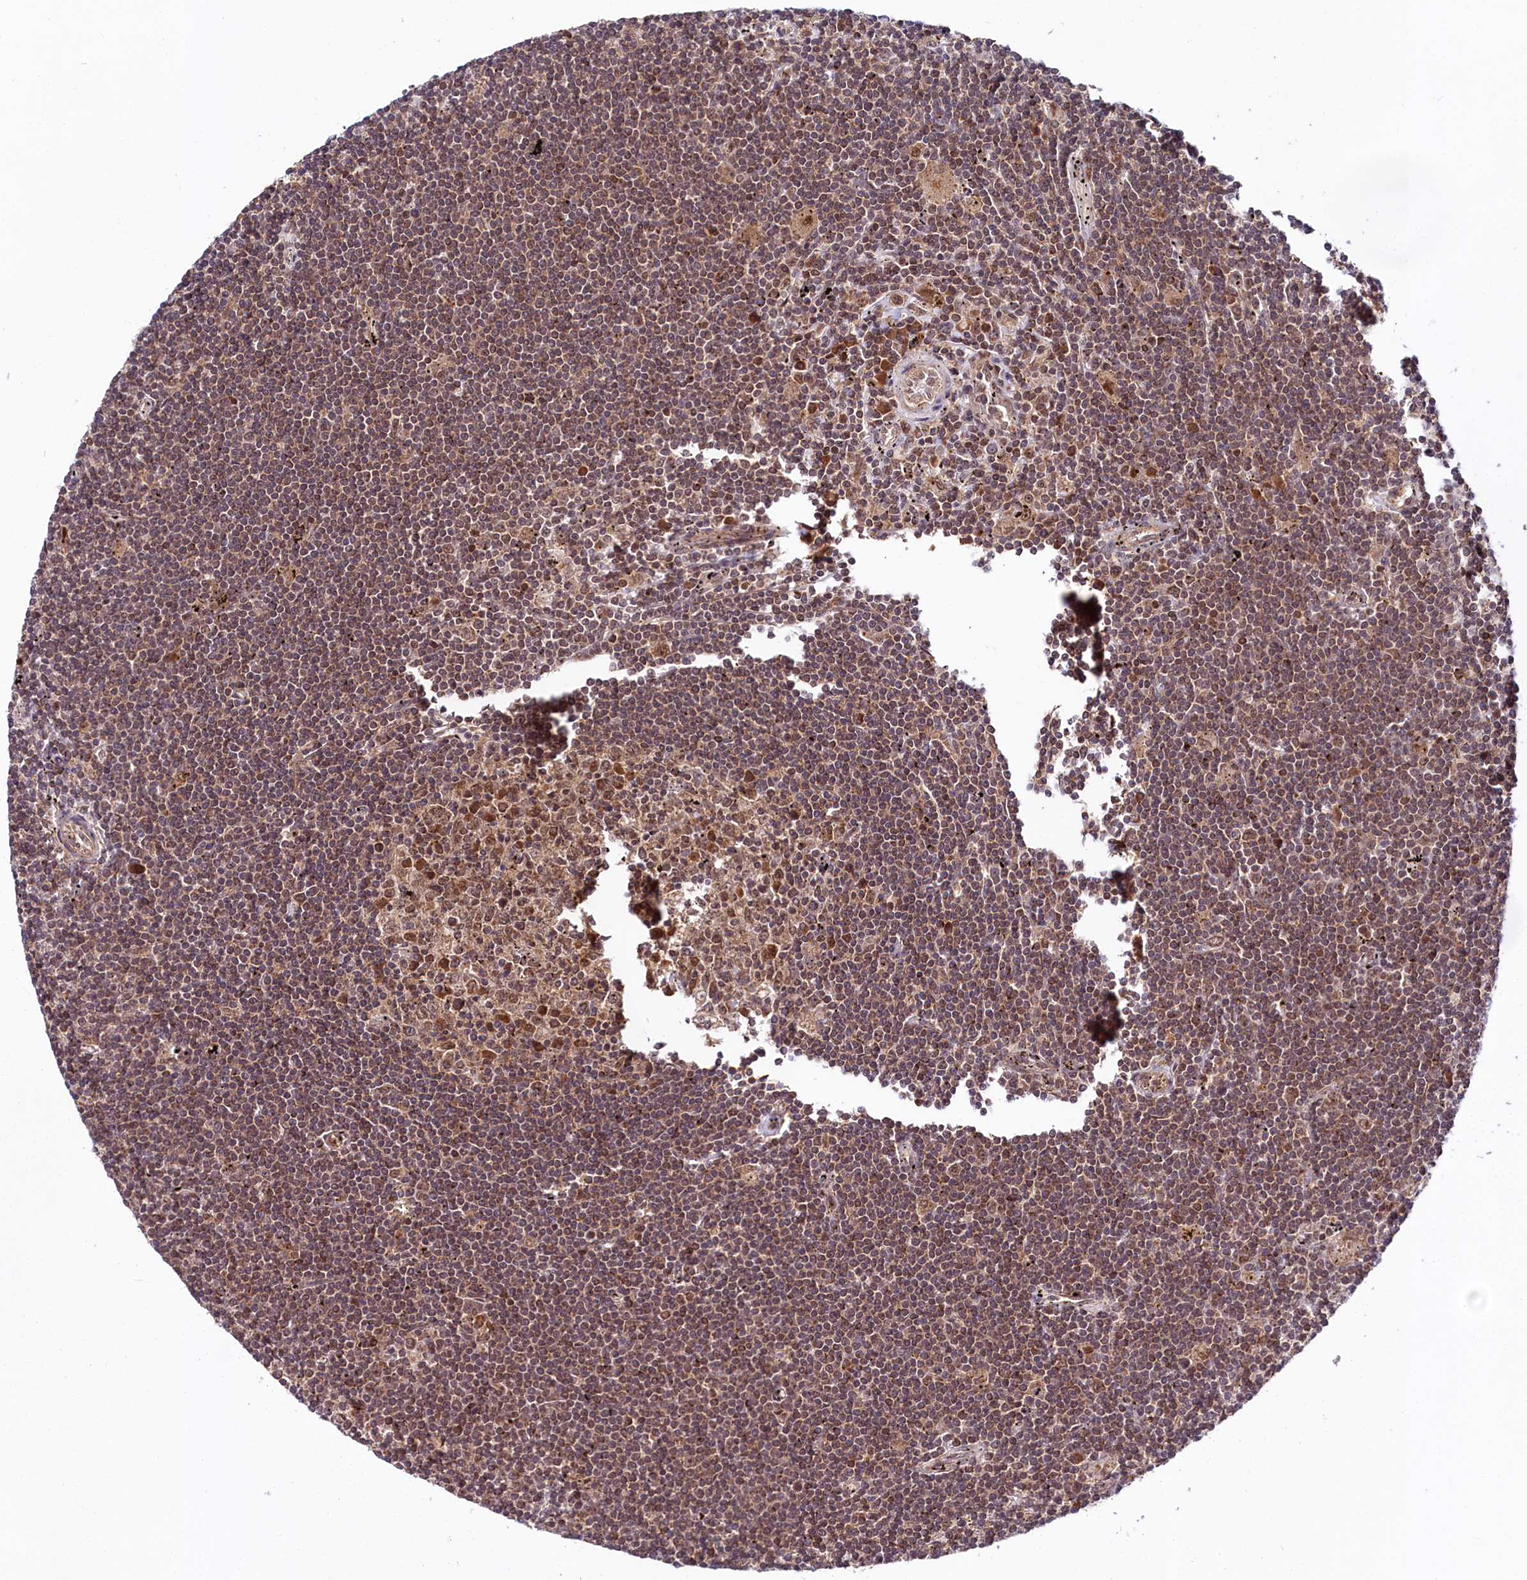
{"staining": {"intensity": "moderate", "quantity": ">75%", "location": "cytoplasmic/membranous"}, "tissue": "lymphoma", "cell_type": "Tumor cells", "image_type": "cancer", "snomed": [{"axis": "morphology", "description": "Malignant lymphoma, non-Hodgkin's type, Low grade"}, {"axis": "topography", "description": "Spleen"}], "caption": "A micrograph of low-grade malignant lymphoma, non-Hodgkin's type stained for a protein displays moderate cytoplasmic/membranous brown staining in tumor cells.", "gene": "UBE3A", "patient": {"sex": "male", "age": 76}}